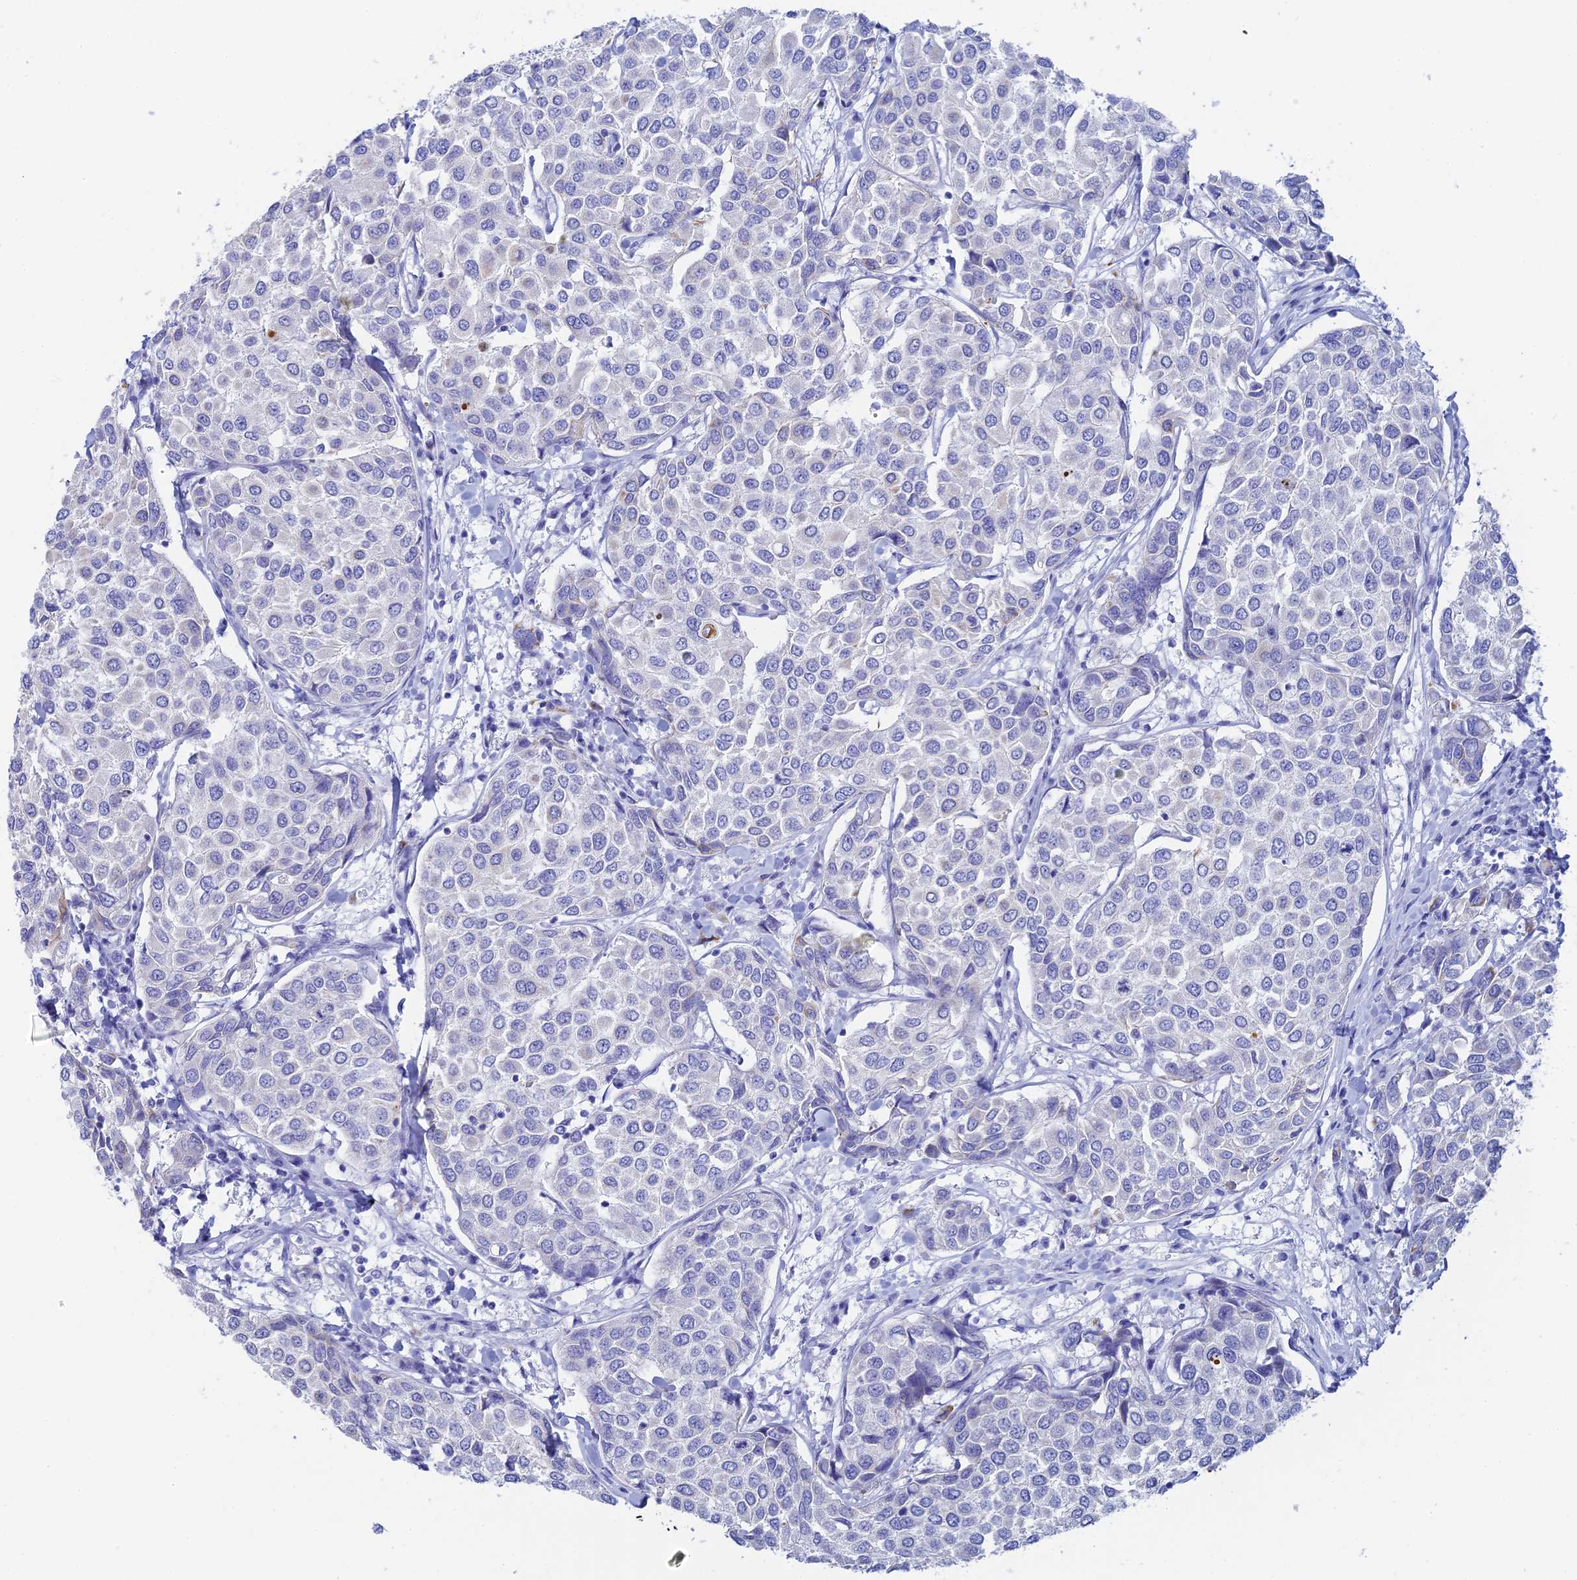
{"staining": {"intensity": "negative", "quantity": "none", "location": "none"}, "tissue": "breast cancer", "cell_type": "Tumor cells", "image_type": "cancer", "snomed": [{"axis": "morphology", "description": "Duct carcinoma"}, {"axis": "topography", "description": "Breast"}], "caption": "An image of breast cancer (infiltrating ductal carcinoma) stained for a protein shows no brown staining in tumor cells.", "gene": "CEP152", "patient": {"sex": "female", "age": 55}}